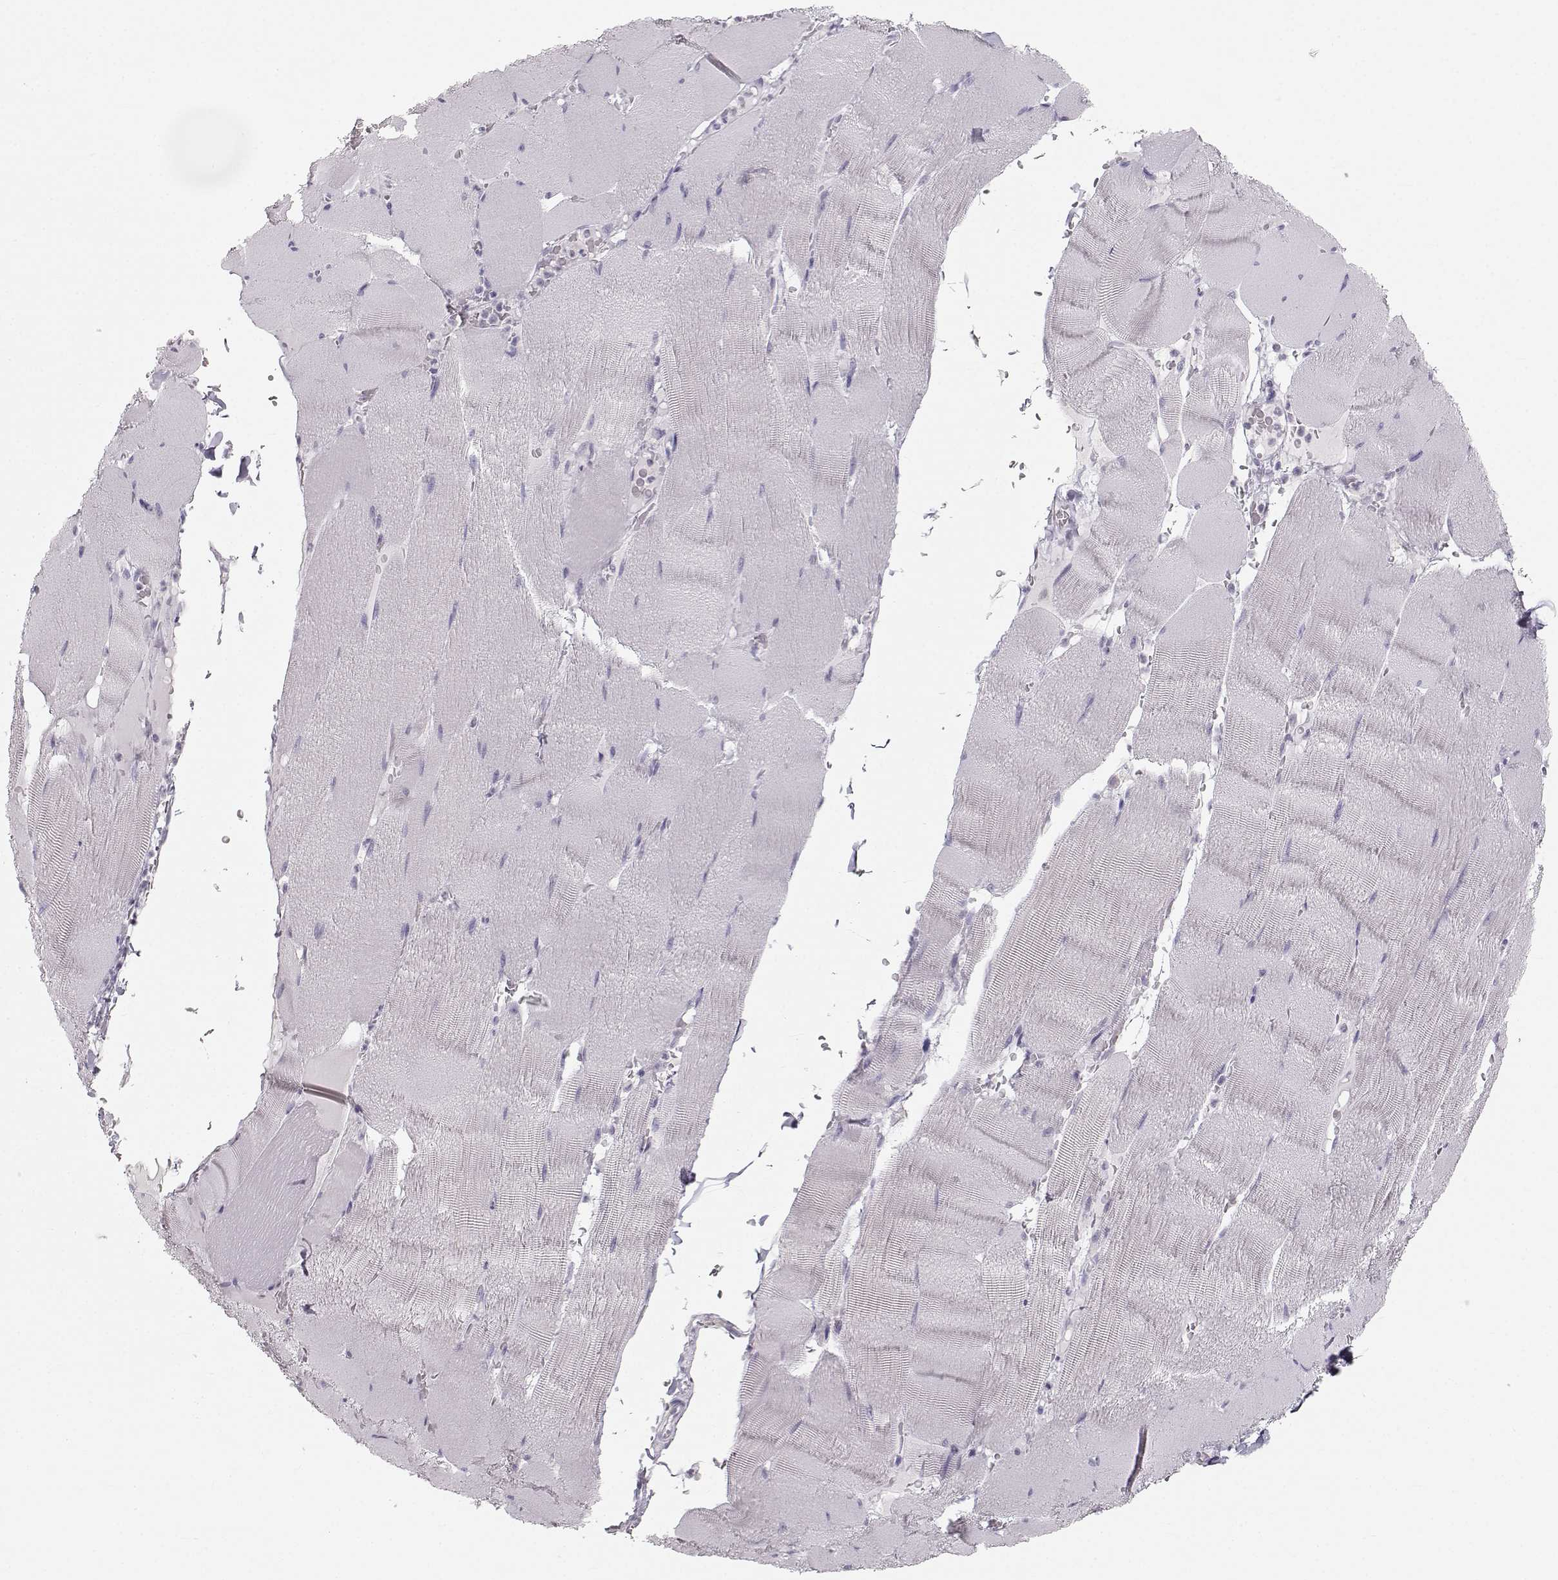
{"staining": {"intensity": "negative", "quantity": "none", "location": "none"}, "tissue": "skeletal muscle", "cell_type": "Myocytes", "image_type": "normal", "snomed": [{"axis": "morphology", "description": "Normal tissue, NOS"}, {"axis": "topography", "description": "Skeletal muscle"}], "caption": "This is an immunohistochemistry micrograph of unremarkable human skeletal muscle. There is no staining in myocytes.", "gene": "OIP5", "patient": {"sex": "male", "age": 56}}